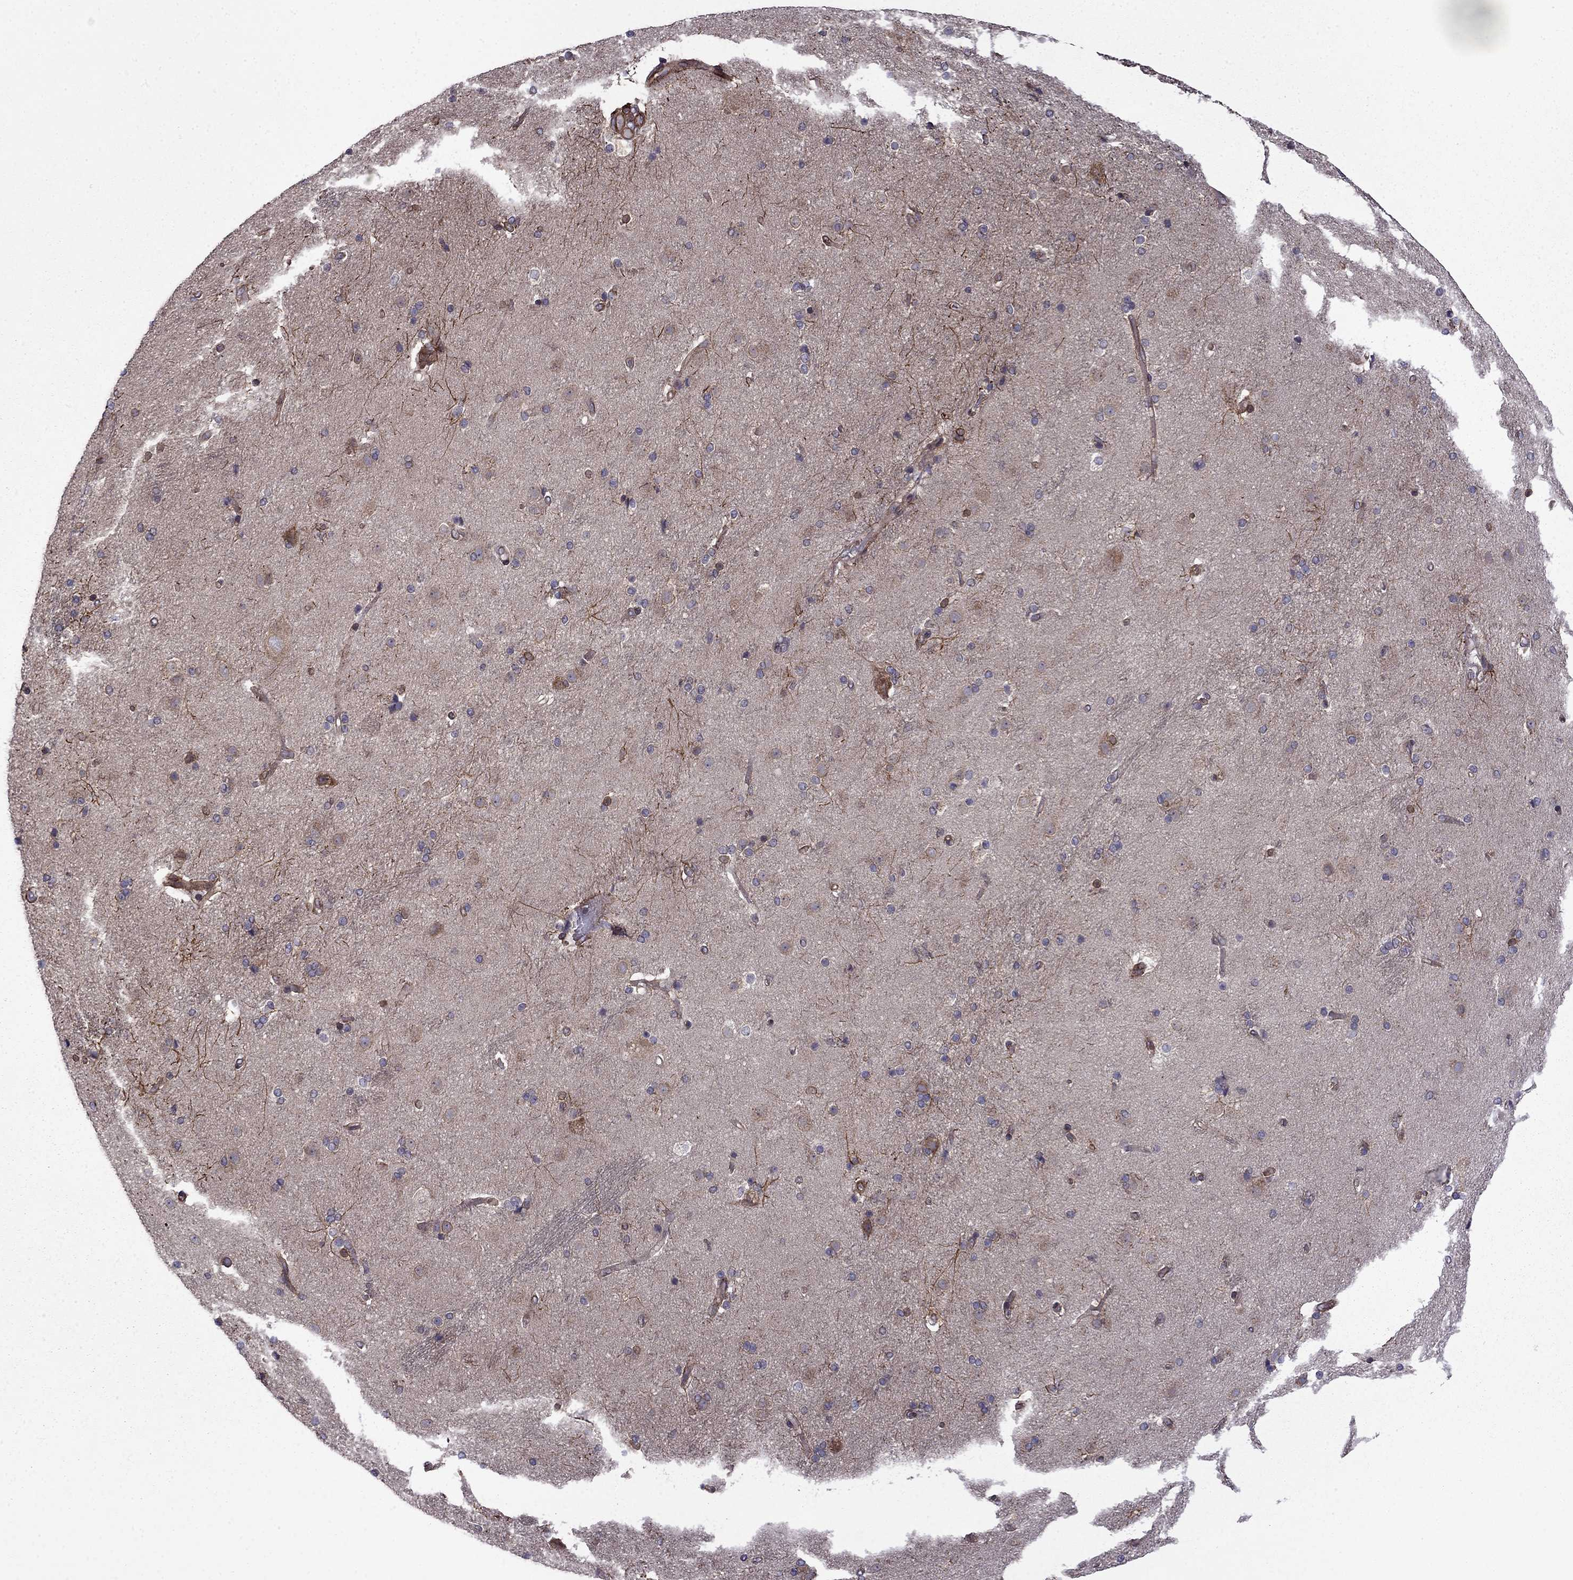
{"staining": {"intensity": "strong", "quantity": "<25%", "location": "cytoplasmic/membranous,nuclear"}, "tissue": "caudate", "cell_type": "Glial cells", "image_type": "normal", "snomed": [{"axis": "morphology", "description": "Normal tissue, NOS"}, {"axis": "topography", "description": "Lateral ventricle wall"}], "caption": "Caudate stained for a protein (brown) shows strong cytoplasmic/membranous,nuclear positive expression in about <25% of glial cells.", "gene": "CDC42BPA", "patient": {"sex": "male", "age": 54}}